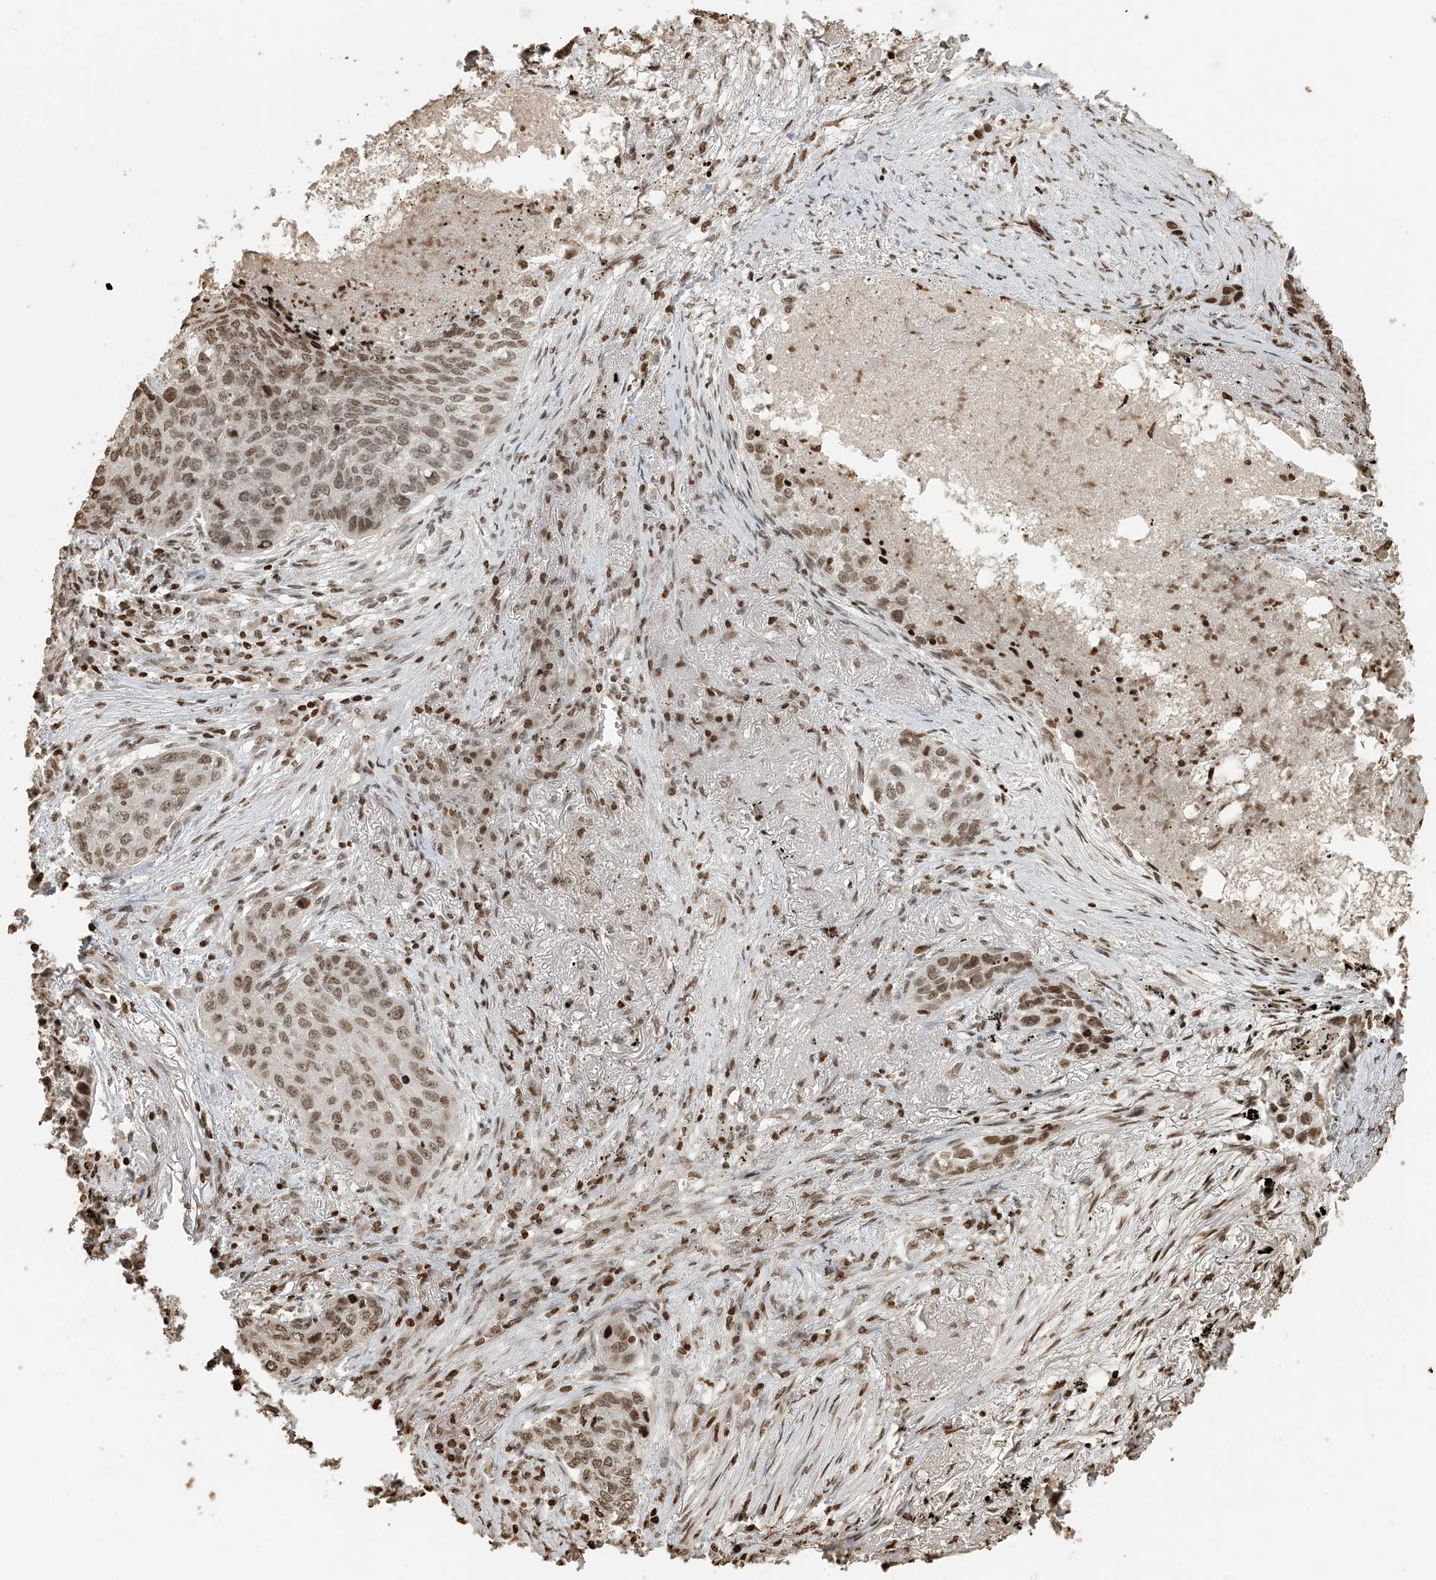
{"staining": {"intensity": "moderate", "quantity": ">75%", "location": "nuclear"}, "tissue": "lung cancer", "cell_type": "Tumor cells", "image_type": "cancer", "snomed": [{"axis": "morphology", "description": "Squamous cell carcinoma, NOS"}, {"axis": "topography", "description": "Lung"}], "caption": "Immunohistochemical staining of lung cancer (squamous cell carcinoma) displays medium levels of moderate nuclear protein positivity in approximately >75% of tumor cells.", "gene": "H3-3B", "patient": {"sex": "female", "age": 63}}